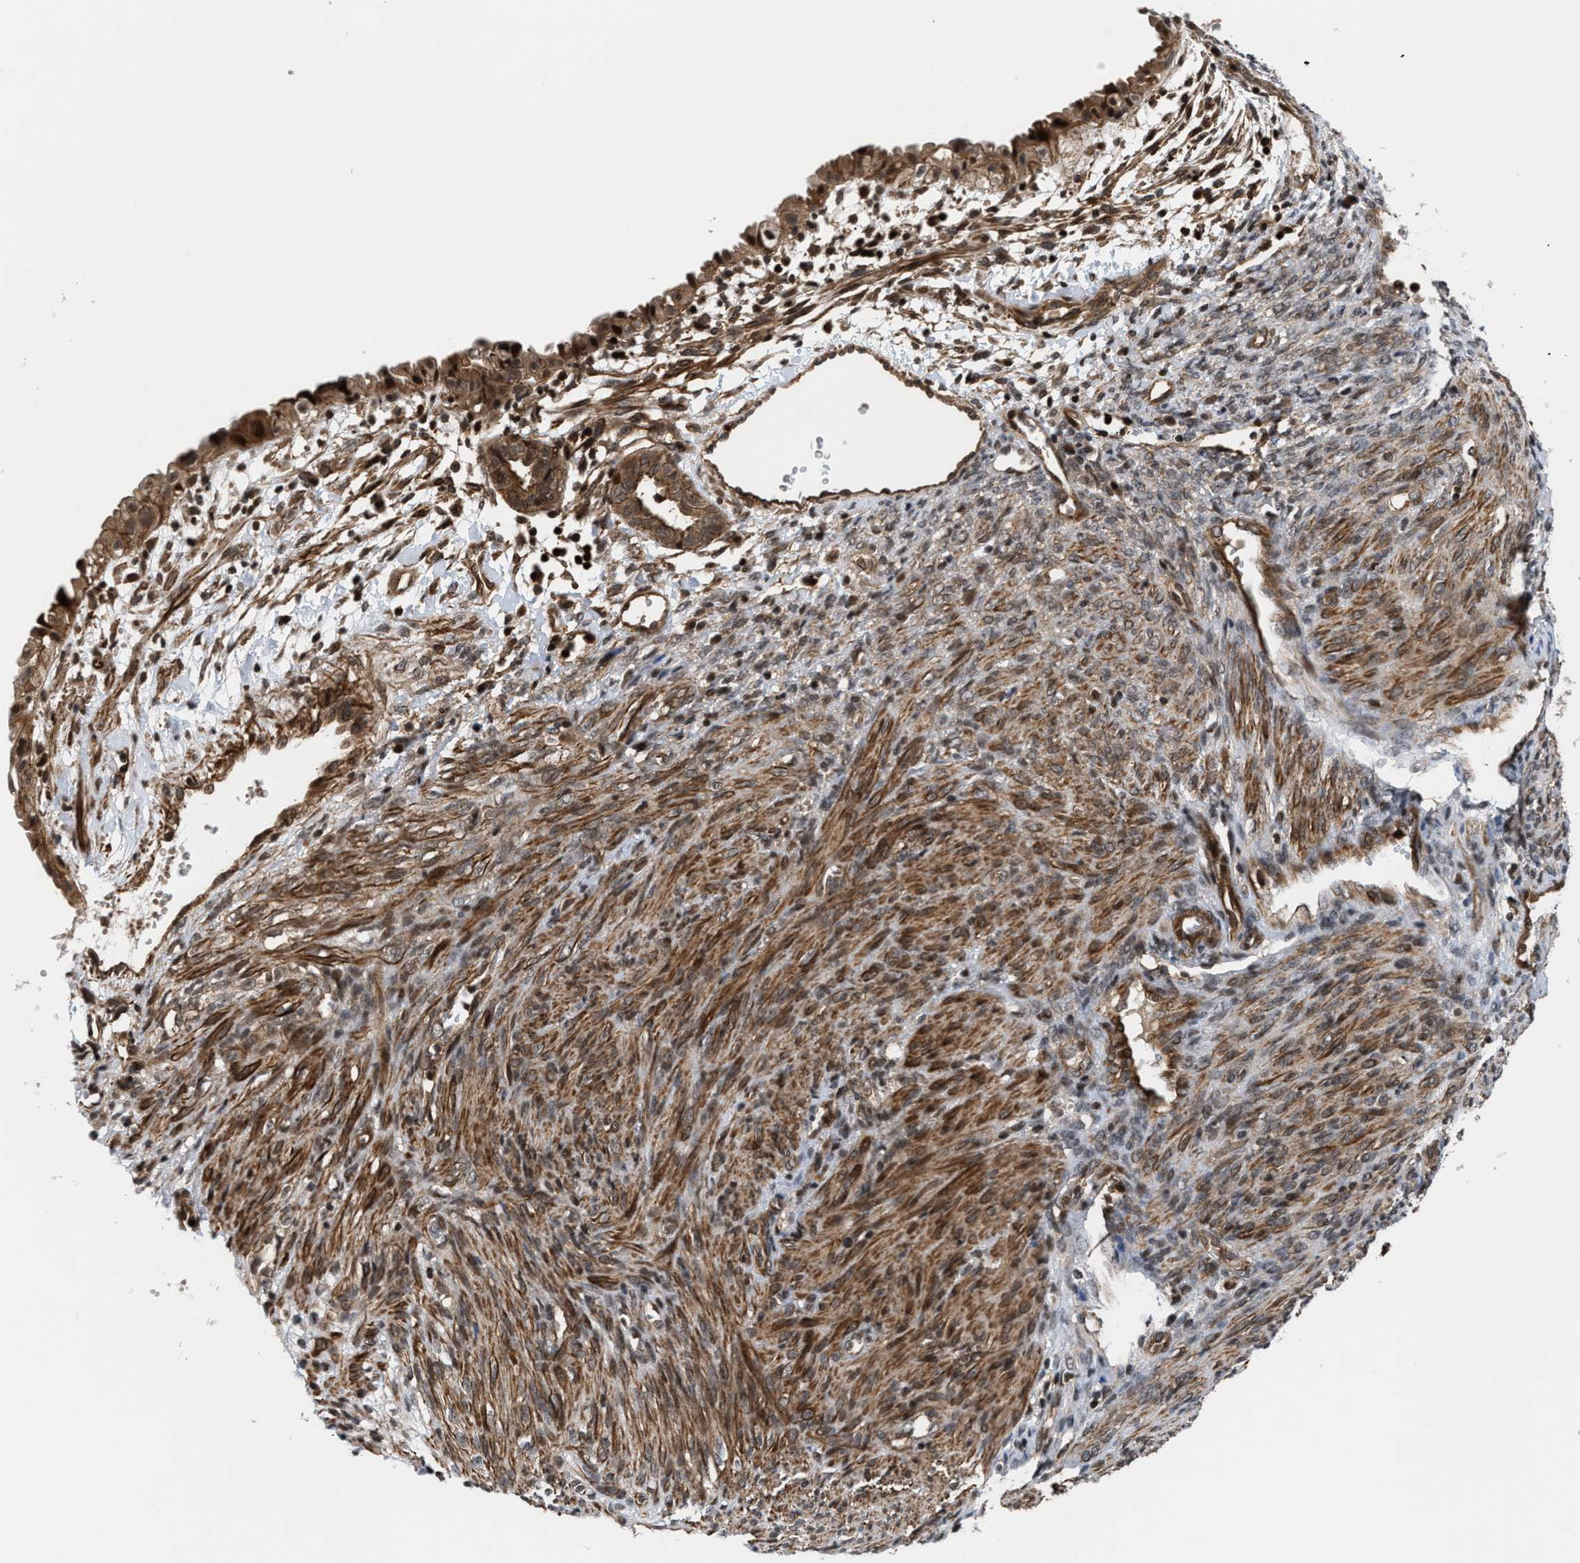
{"staining": {"intensity": "moderate", "quantity": ">75%", "location": "cytoplasmic/membranous,nuclear"}, "tissue": "cervical cancer", "cell_type": "Tumor cells", "image_type": "cancer", "snomed": [{"axis": "morphology", "description": "Normal tissue, NOS"}, {"axis": "morphology", "description": "Adenocarcinoma, NOS"}, {"axis": "topography", "description": "Cervix"}, {"axis": "topography", "description": "Endometrium"}], "caption": "A histopathology image showing moderate cytoplasmic/membranous and nuclear staining in about >75% of tumor cells in cervical cancer, as visualized by brown immunohistochemical staining.", "gene": "STAU2", "patient": {"sex": "female", "age": 86}}